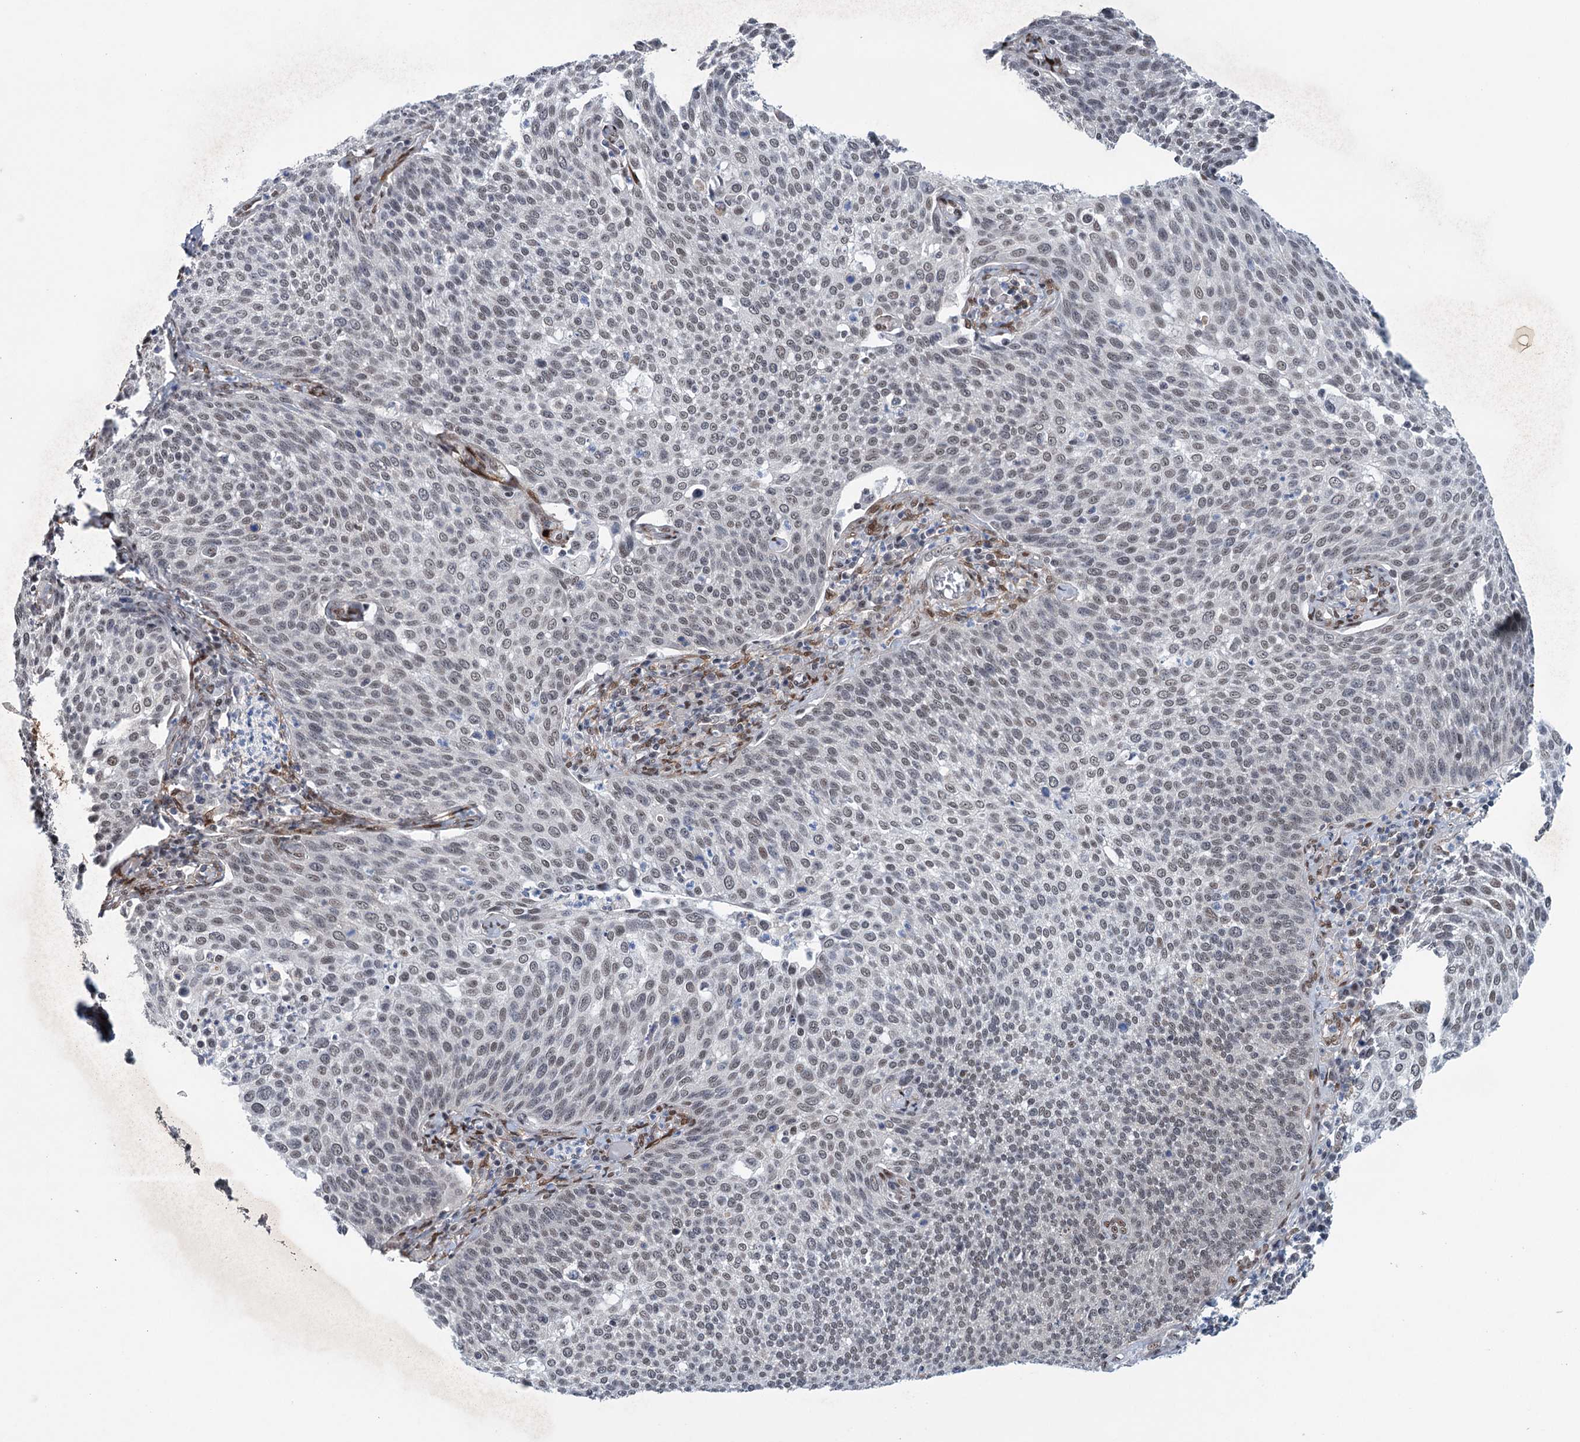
{"staining": {"intensity": "negative", "quantity": "none", "location": "none"}, "tissue": "cervical cancer", "cell_type": "Tumor cells", "image_type": "cancer", "snomed": [{"axis": "morphology", "description": "Squamous cell carcinoma, NOS"}, {"axis": "topography", "description": "Cervix"}], "caption": "IHC of human cervical cancer shows no expression in tumor cells.", "gene": "FAM53A", "patient": {"sex": "female", "age": 34}}